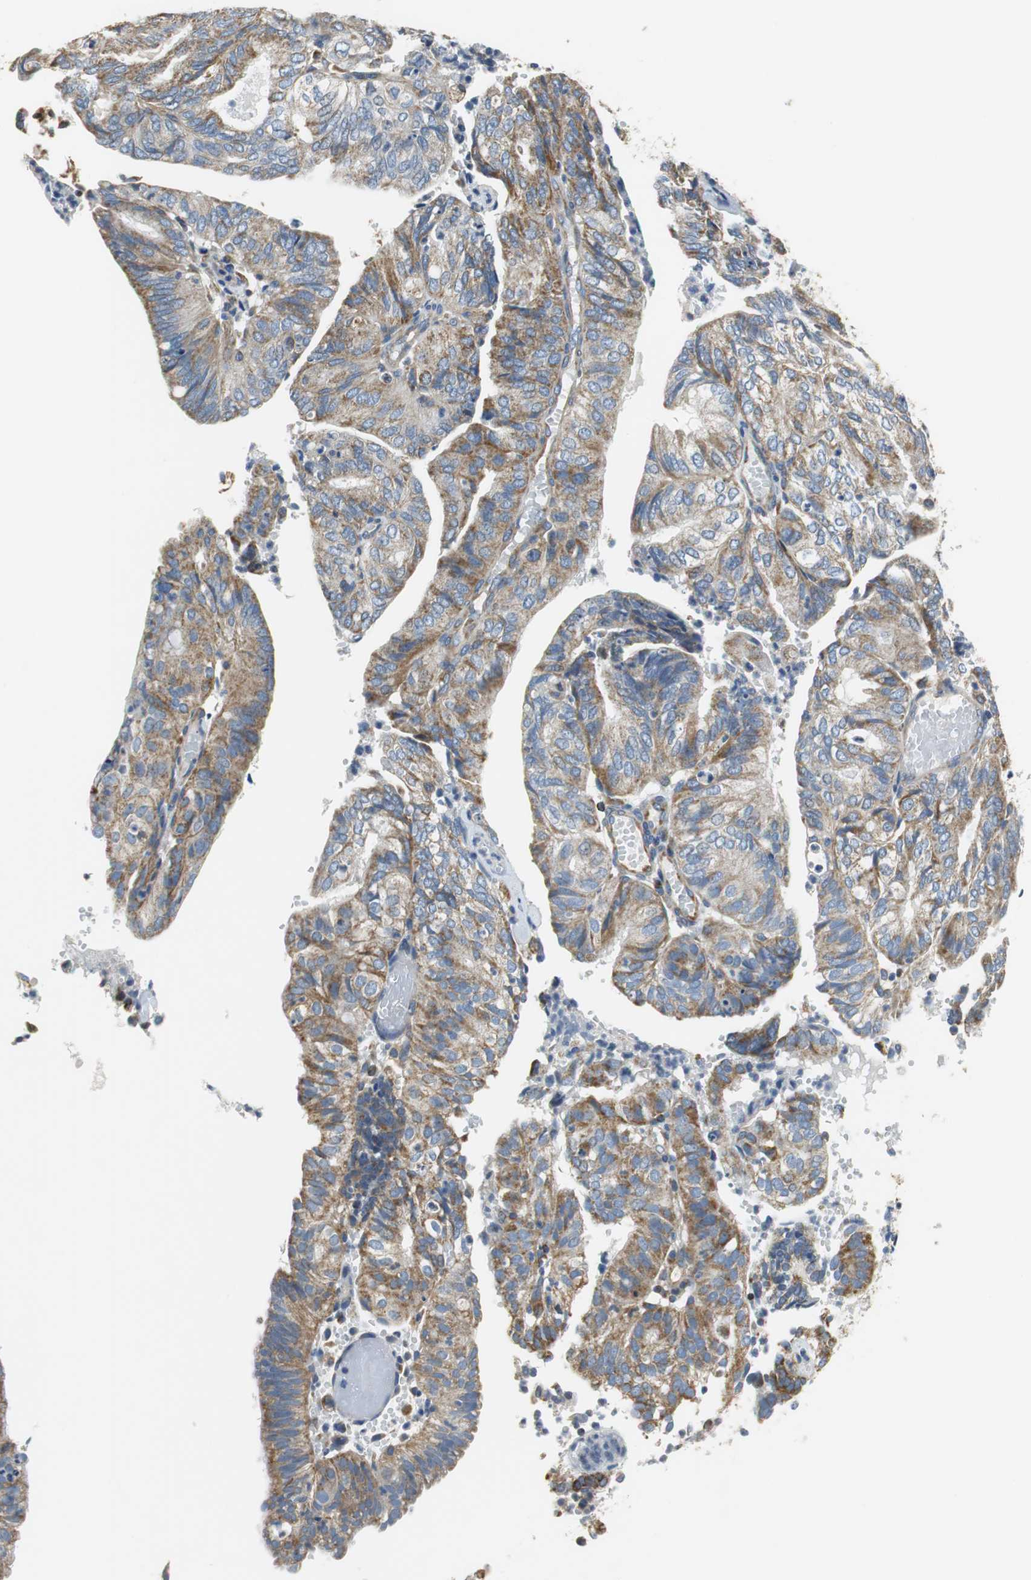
{"staining": {"intensity": "moderate", "quantity": ">75%", "location": "cytoplasmic/membranous"}, "tissue": "endometrial cancer", "cell_type": "Tumor cells", "image_type": "cancer", "snomed": [{"axis": "morphology", "description": "Adenocarcinoma, NOS"}, {"axis": "topography", "description": "Uterus"}], "caption": "About >75% of tumor cells in adenocarcinoma (endometrial) display moderate cytoplasmic/membranous protein positivity as visualized by brown immunohistochemical staining.", "gene": "GSTK1", "patient": {"sex": "female", "age": 60}}